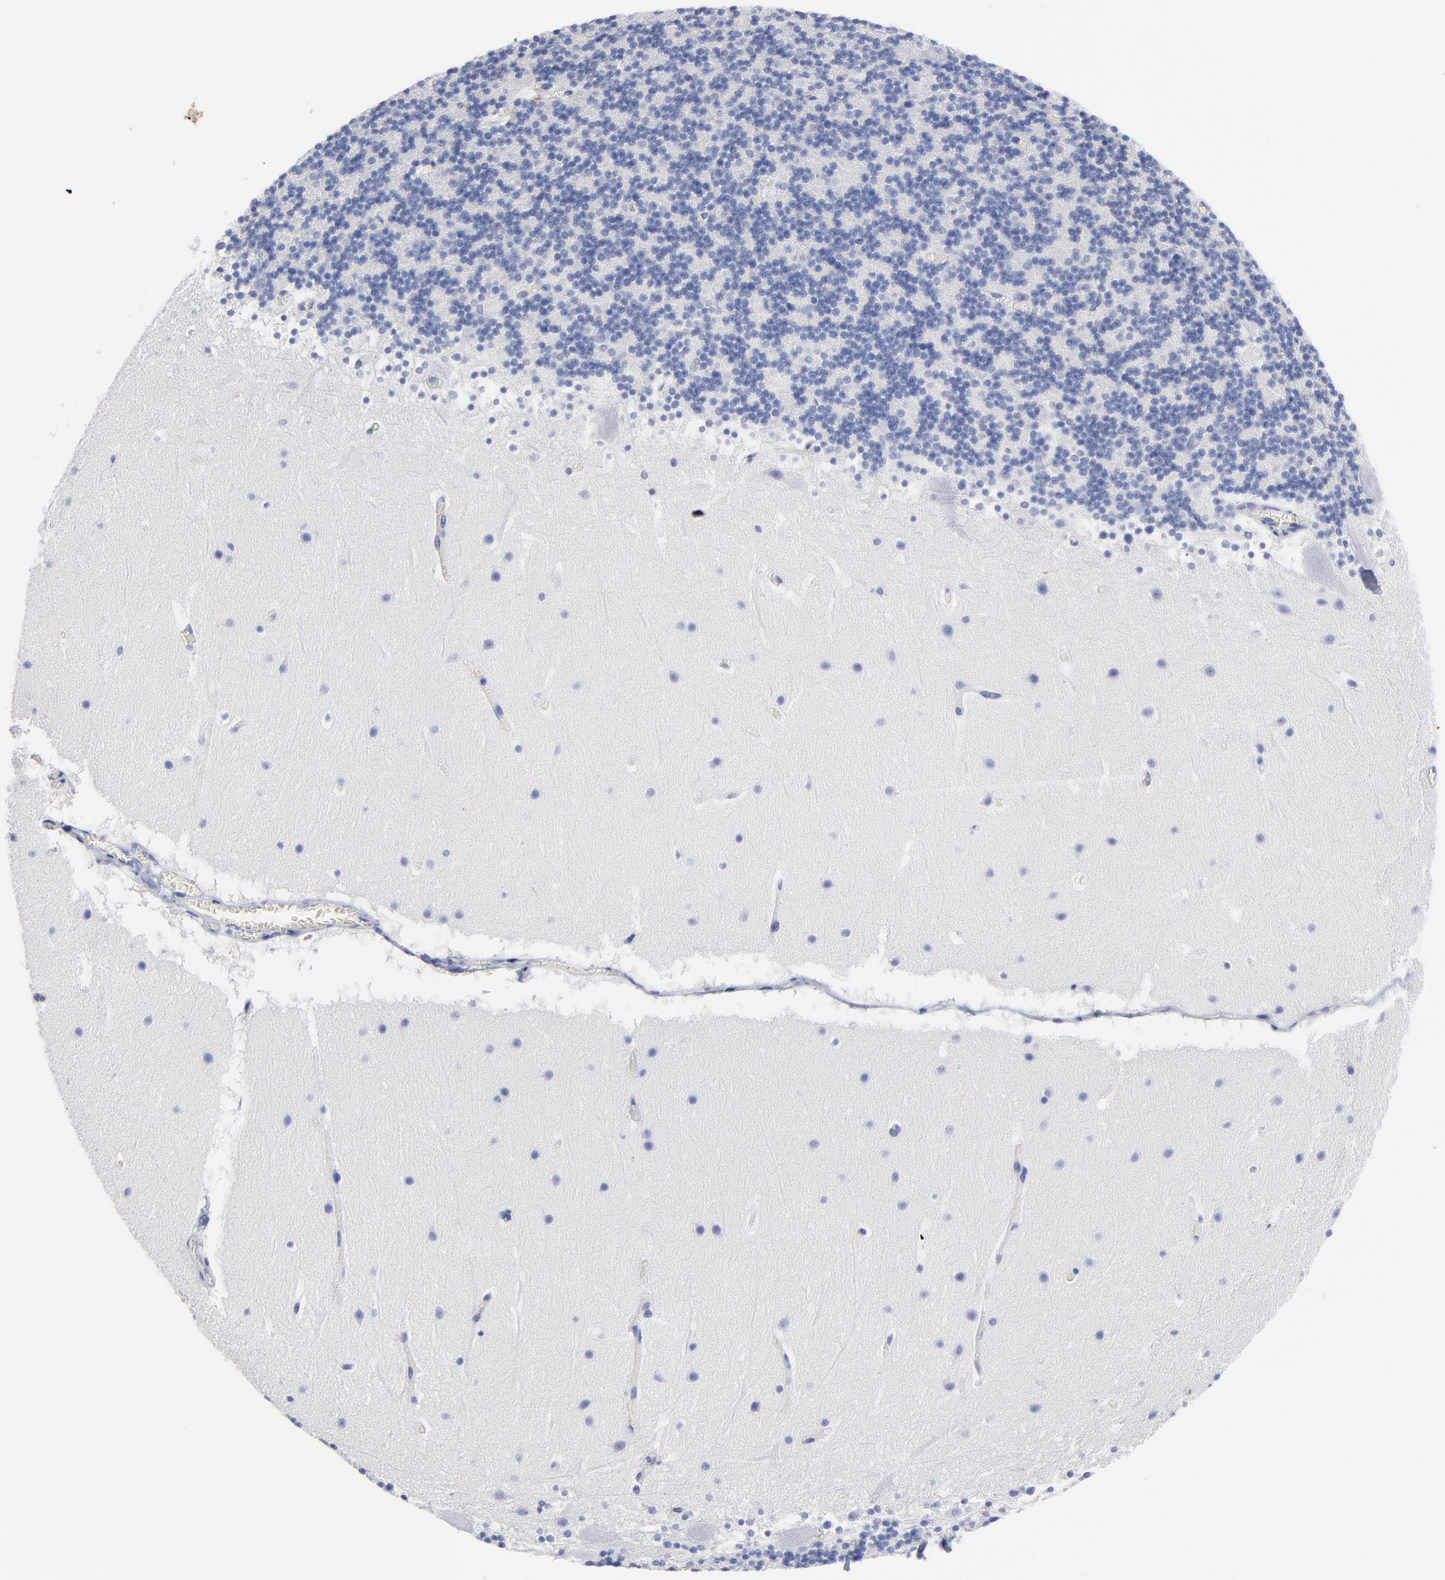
{"staining": {"intensity": "negative", "quantity": "none", "location": "none"}, "tissue": "cerebellum", "cell_type": "Cells in granular layer", "image_type": "normal", "snomed": [{"axis": "morphology", "description": "Normal tissue, NOS"}, {"axis": "topography", "description": "Cerebellum"}], "caption": "Immunohistochemical staining of unremarkable cerebellum exhibits no significant staining in cells in granular layer.", "gene": "ACY1", "patient": {"sex": "male", "age": 45}}